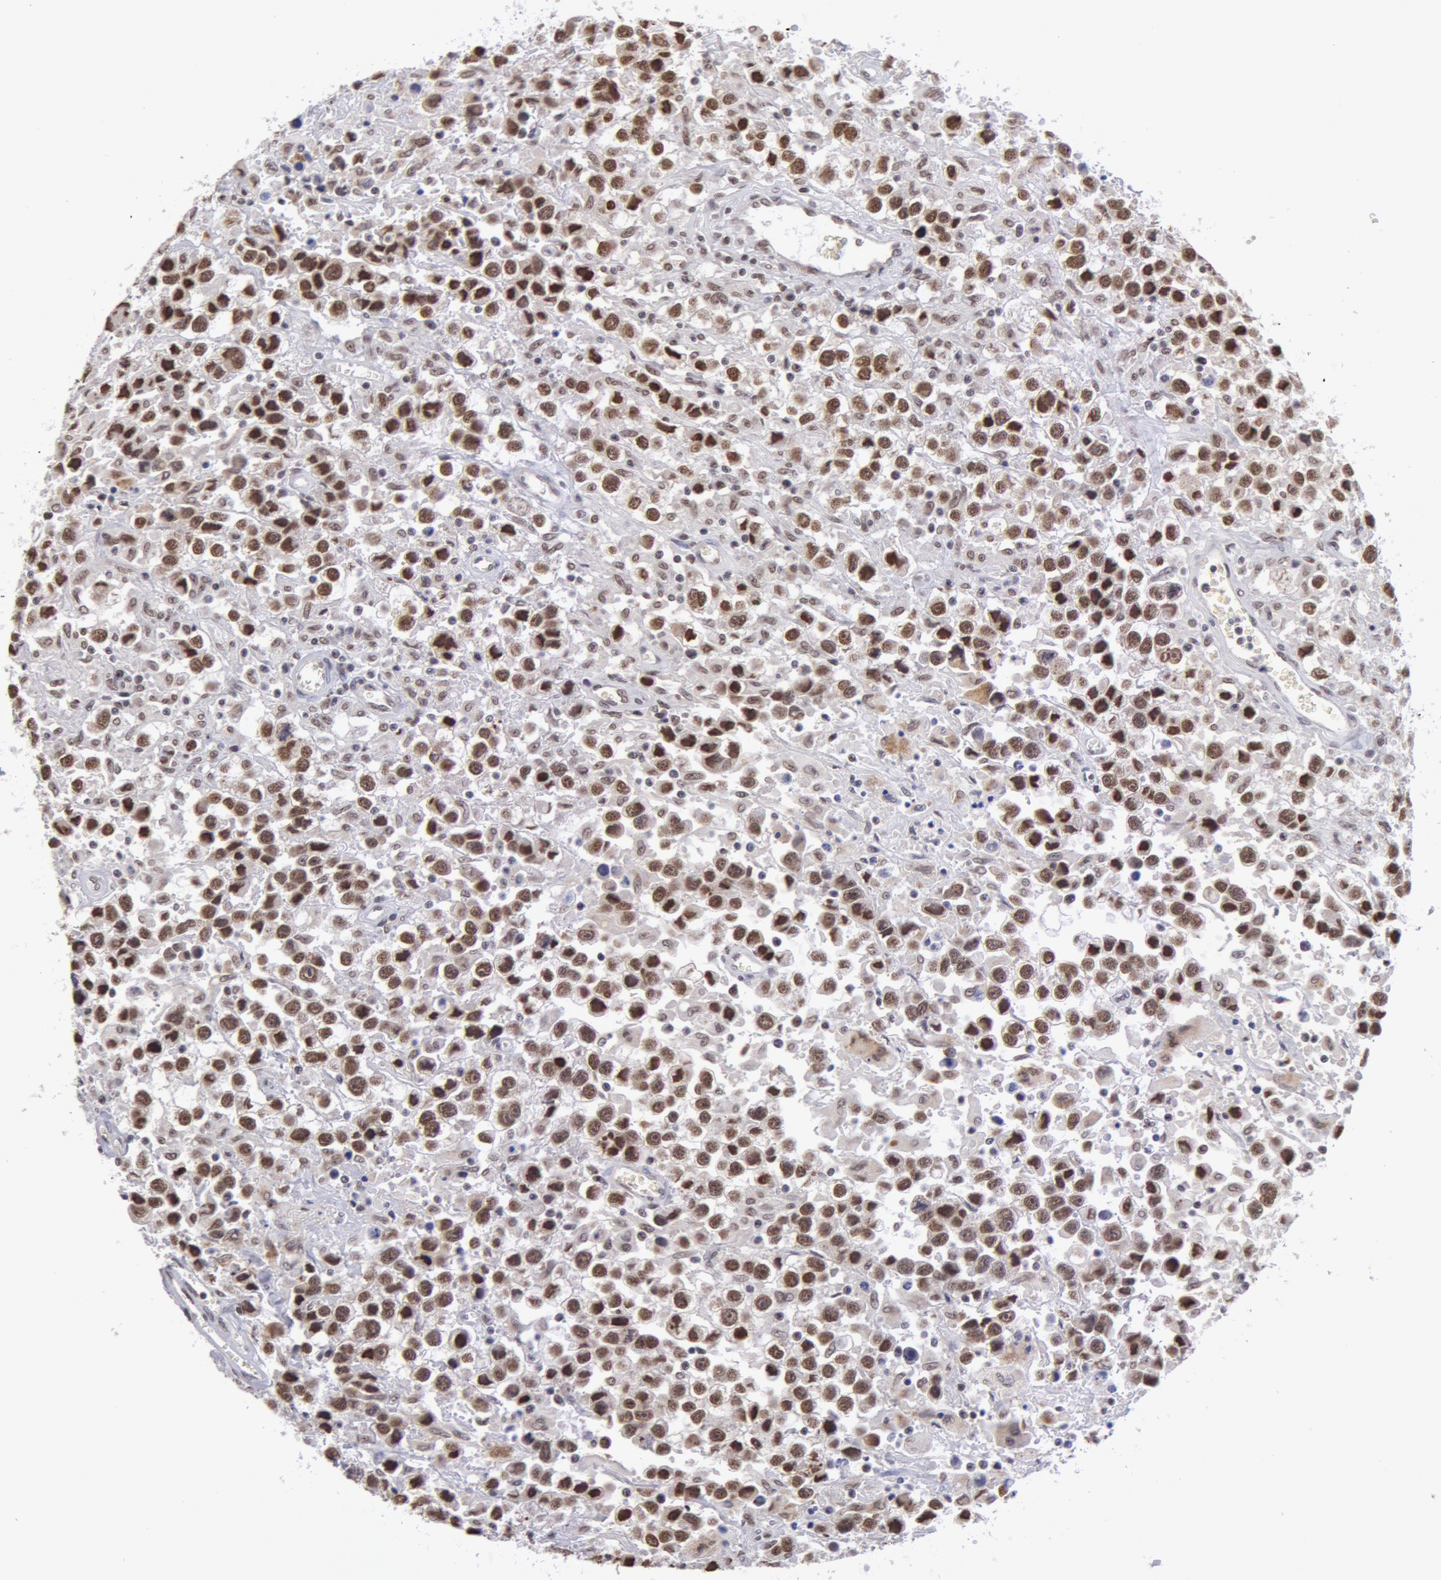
{"staining": {"intensity": "moderate", "quantity": "25%-75%", "location": "nuclear"}, "tissue": "testis cancer", "cell_type": "Tumor cells", "image_type": "cancer", "snomed": [{"axis": "morphology", "description": "Seminoma, NOS"}, {"axis": "topography", "description": "Testis"}], "caption": "Protein staining by immunohistochemistry reveals moderate nuclear staining in approximately 25%-75% of tumor cells in seminoma (testis). Nuclei are stained in blue.", "gene": "VRTN", "patient": {"sex": "male", "age": 43}}